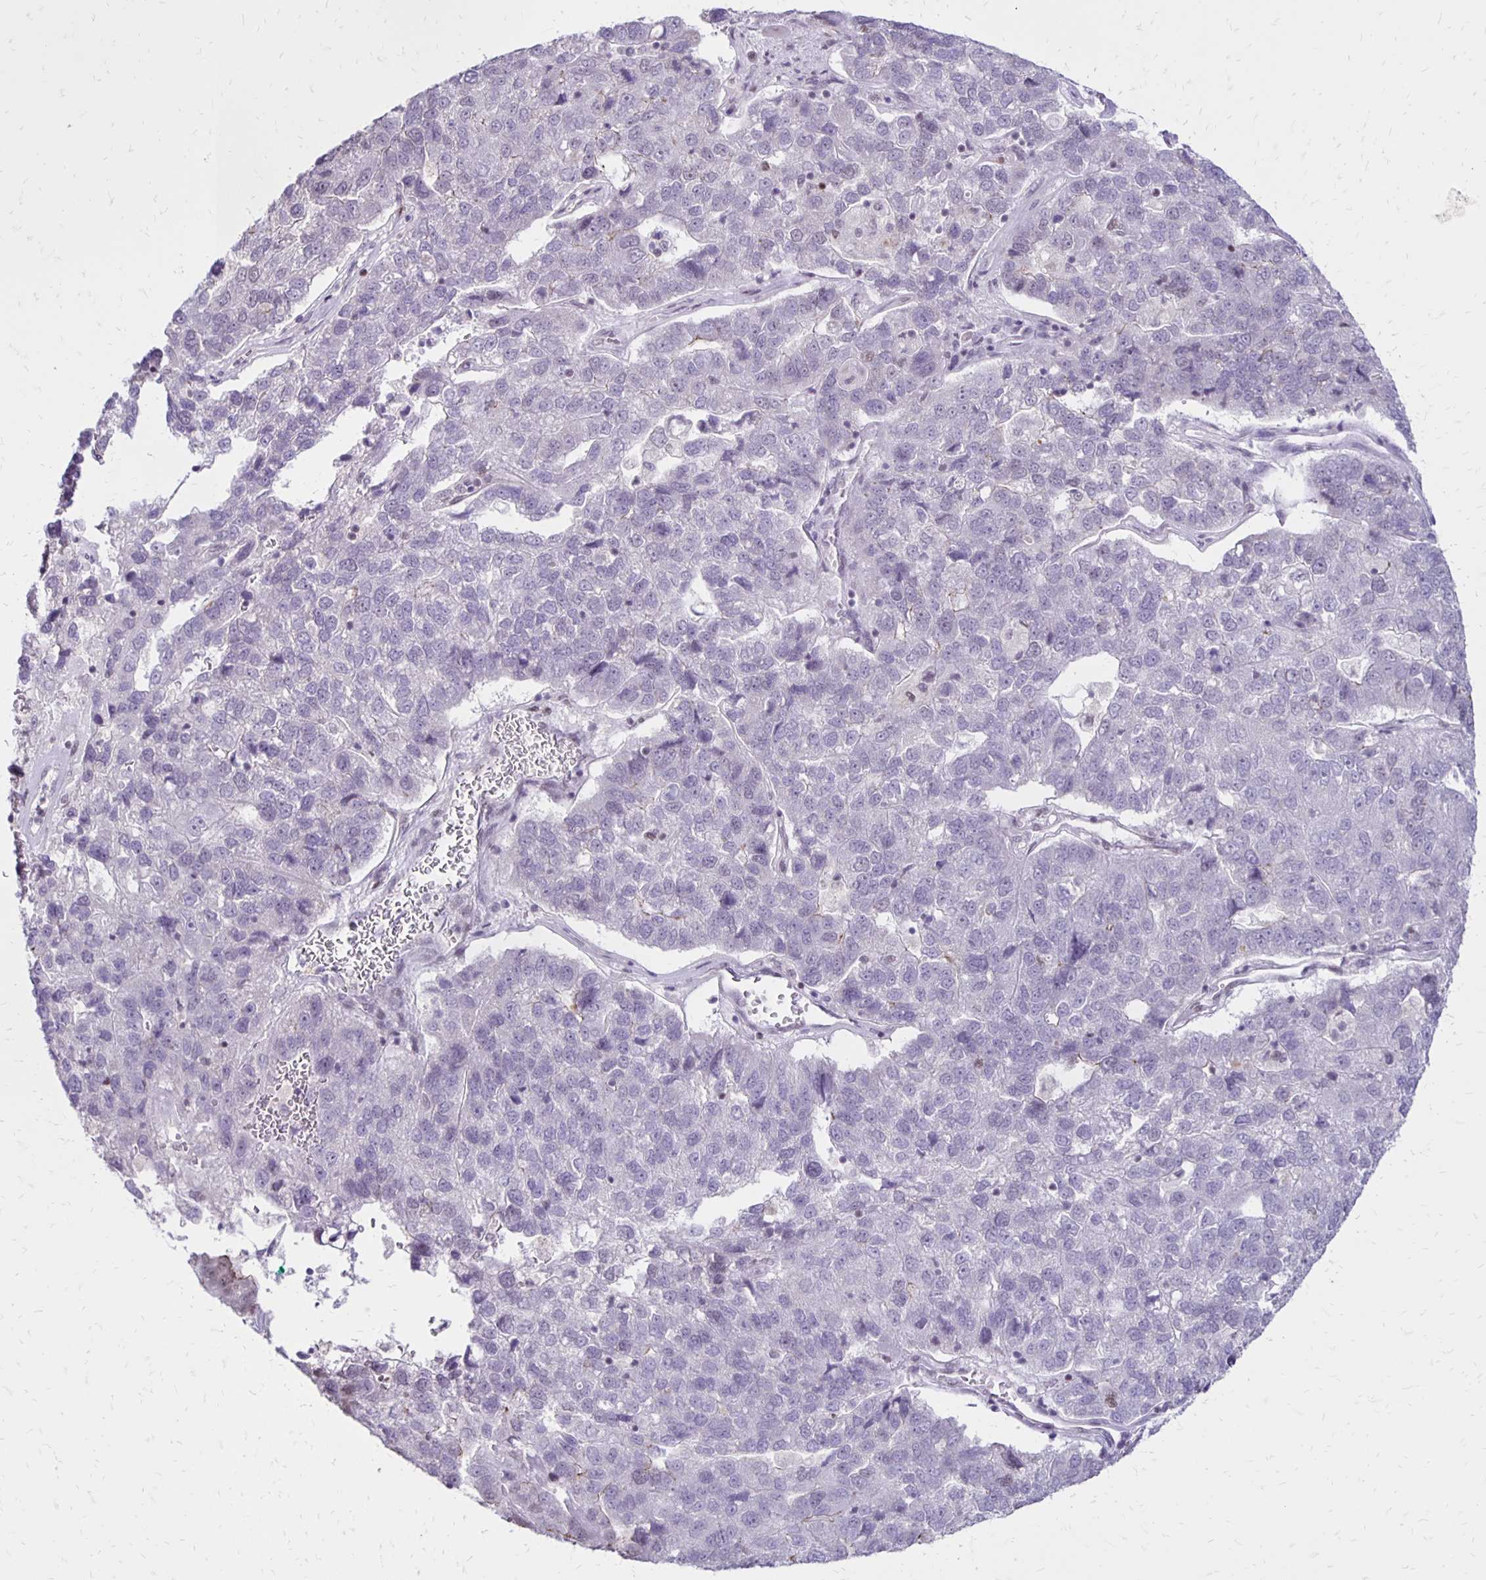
{"staining": {"intensity": "weak", "quantity": "<25%", "location": "cytoplasmic/membranous"}, "tissue": "pancreatic cancer", "cell_type": "Tumor cells", "image_type": "cancer", "snomed": [{"axis": "morphology", "description": "Adenocarcinoma, NOS"}, {"axis": "topography", "description": "Pancreas"}], "caption": "Image shows no significant protein expression in tumor cells of pancreatic cancer. (DAB immunohistochemistry (IHC), high magnification).", "gene": "DDB2", "patient": {"sex": "female", "age": 61}}